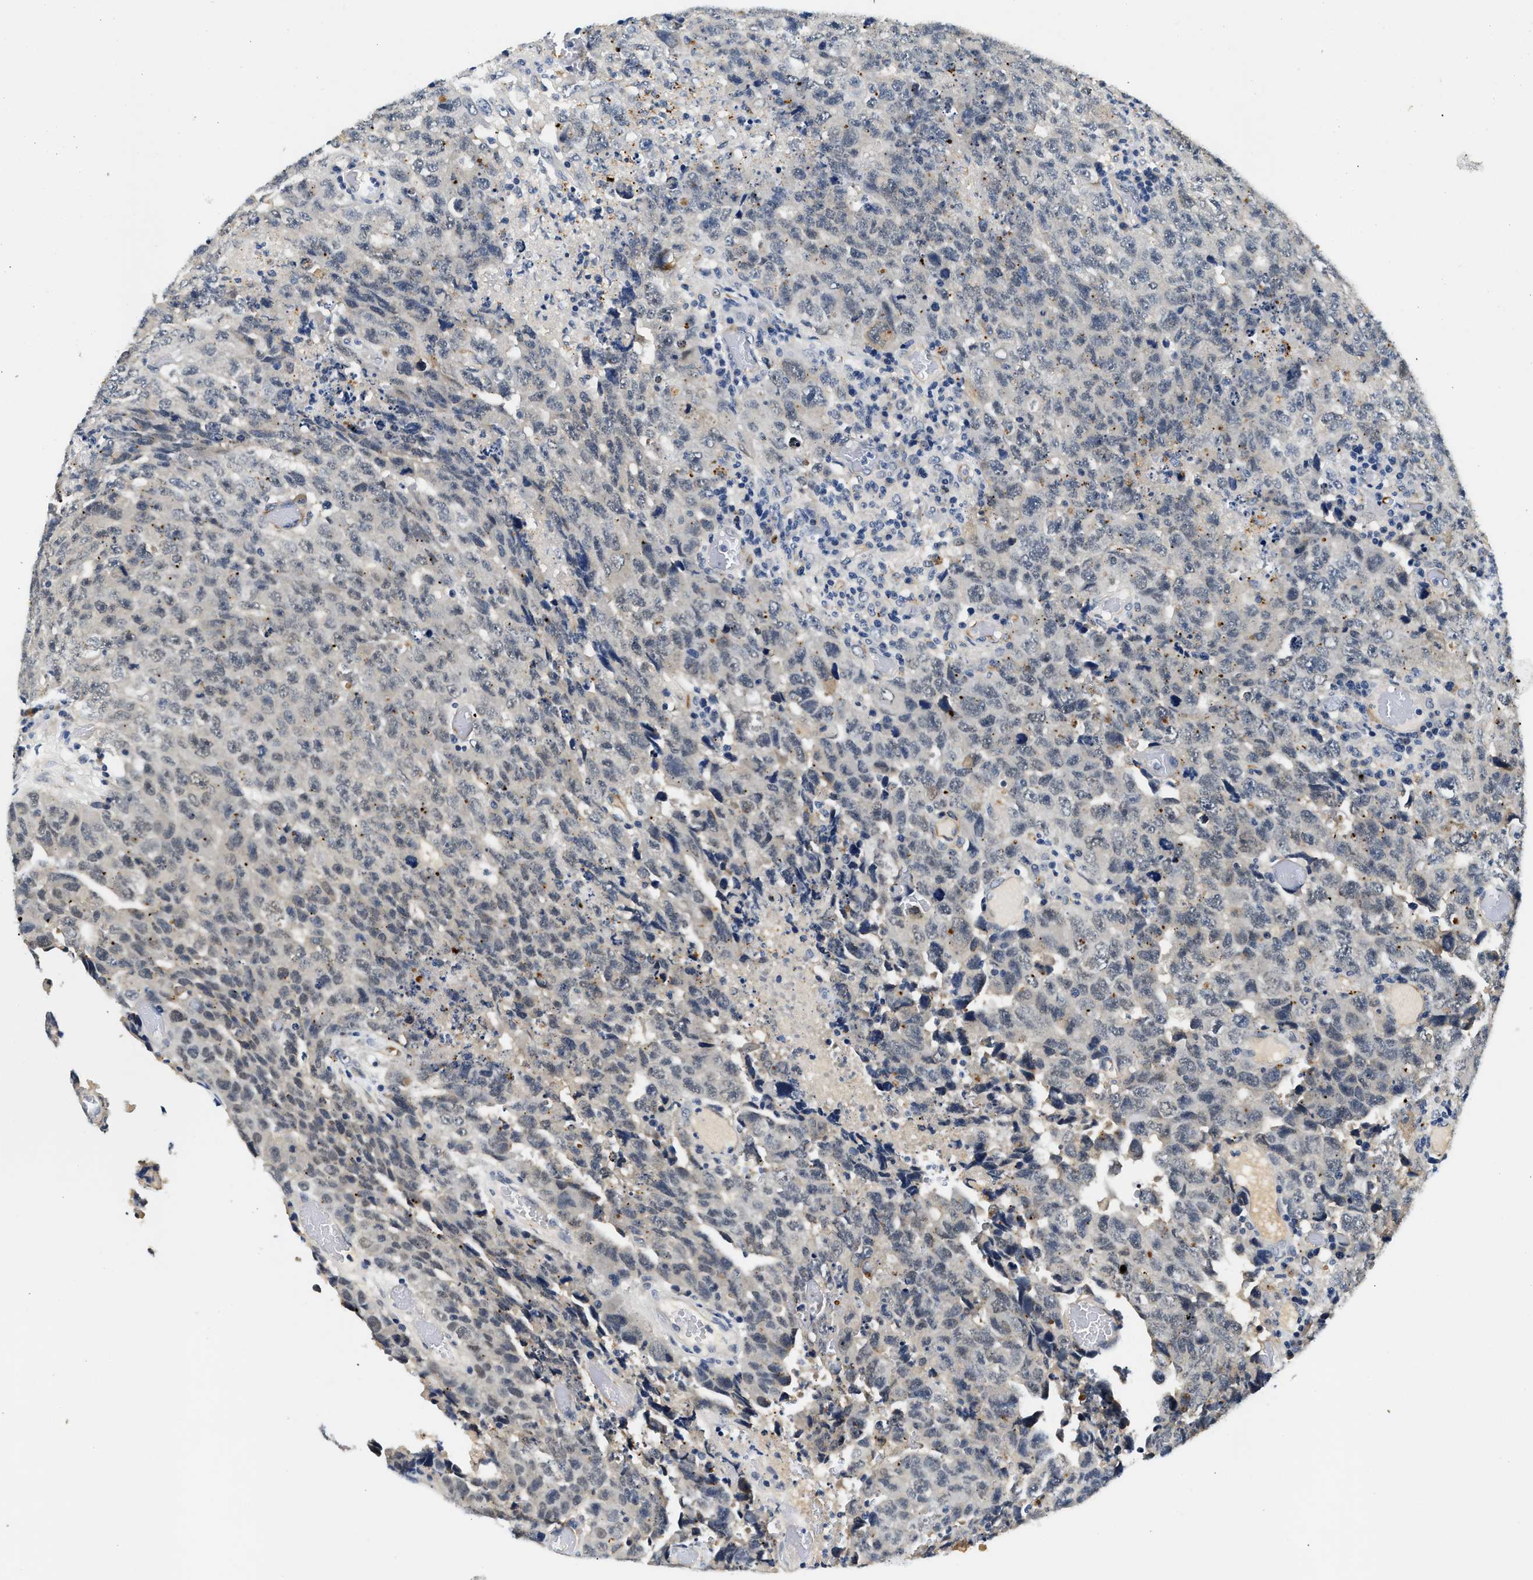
{"staining": {"intensity": "negative", "quantity": "none", "location": "none"}, "tissue": "testis cancer", "cell_type": "Tumor cells", "image_type": "cancer", "snomed": [{"axis": "morphology", "description": "Necrosis, NOS"}, {"axis": "morphology", "description": "Carcinoma, Embryonal, NOS"}, {"axis": "topography", "description": "Testis"}], "caption": "Immunohistochemistry micrograph of human testis embryonal carcinoma stained for a protein (brown), which demonstrates no expression in tumor cells.", "gene": "MED22", "patient": {"sex": "male", "age": 19}}